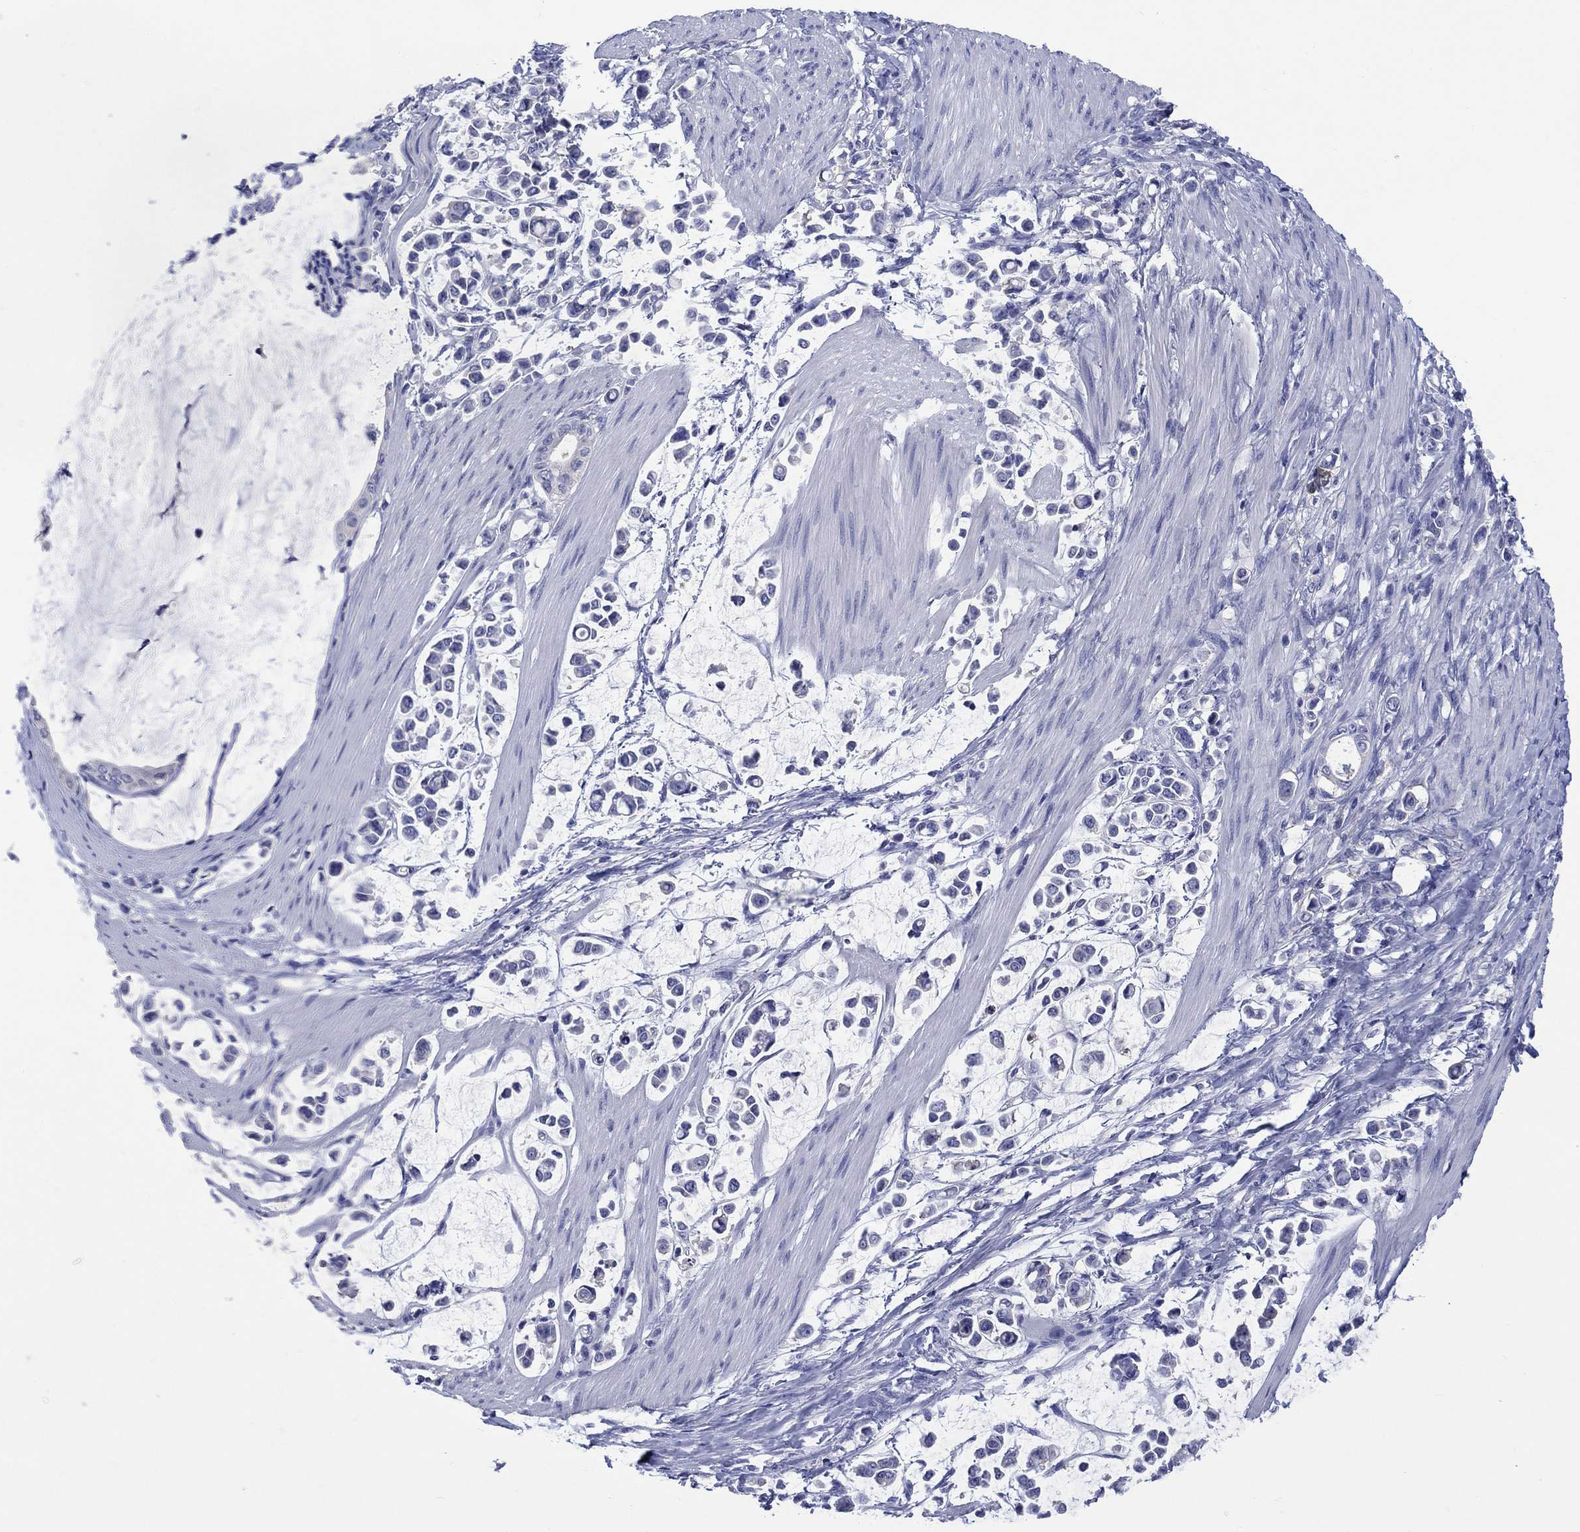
{"staining": {"intensity": "negative", "quantity": "none", "location": "none"}, "tissue": "stomach cancer", "cell_type": "Tumor cells", "image_type": "cancer", "snomed": [{"axis": "morphology", "description": "Adenocarcinoma, NOS"}, {"axis": "topography", "description": "Stomach"}], "caption": "Stomach cancer (adenocarcinoma) stained for a protein using IHC exhibits no expression tumor cells.", "gene": "TOMM20L", "patient": {"sex": "male", "age": 82}}